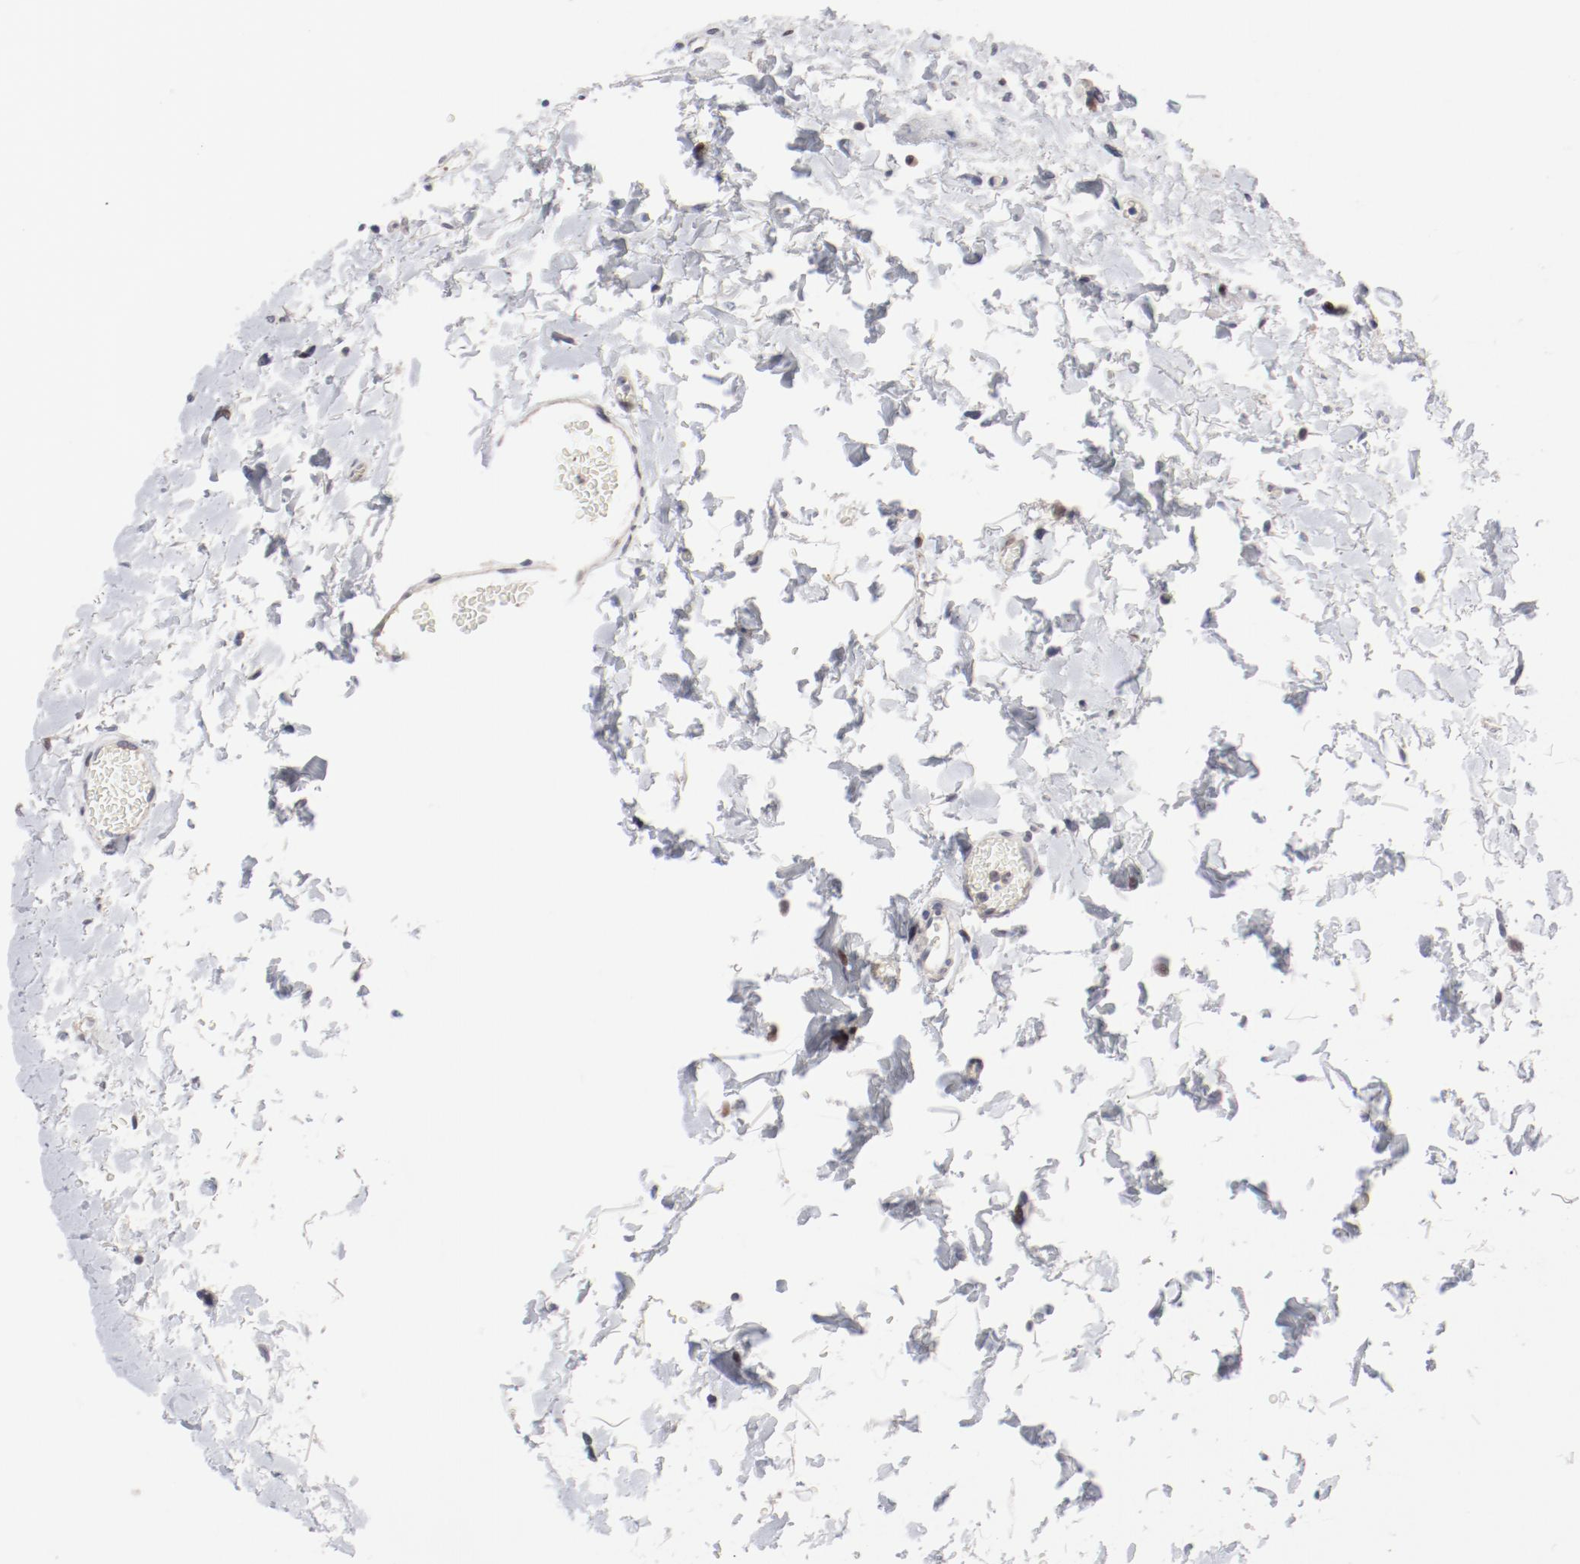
{"staining": {"intensity": "negative", "quantity": "none", "location": "none"}, "tissue": "urinary bladder", "cell_type": "Urothelial cells", "image_type": "normal", "snomed": [{"axis": "morphology", "description": "Normal tissue, NOS"}, {"axis": "topography", "description": "Urinary bladder"}], "caption": "Immunohistochemistry (IHC) image of unremarkable urinary bladder: urinary bladder stained with DAB (3,3'-diaminobenzidine) shows no significant protein expression in urothelial cells.", "gene": "FSCB", "patient": {"sex": "female", "age": 80}}